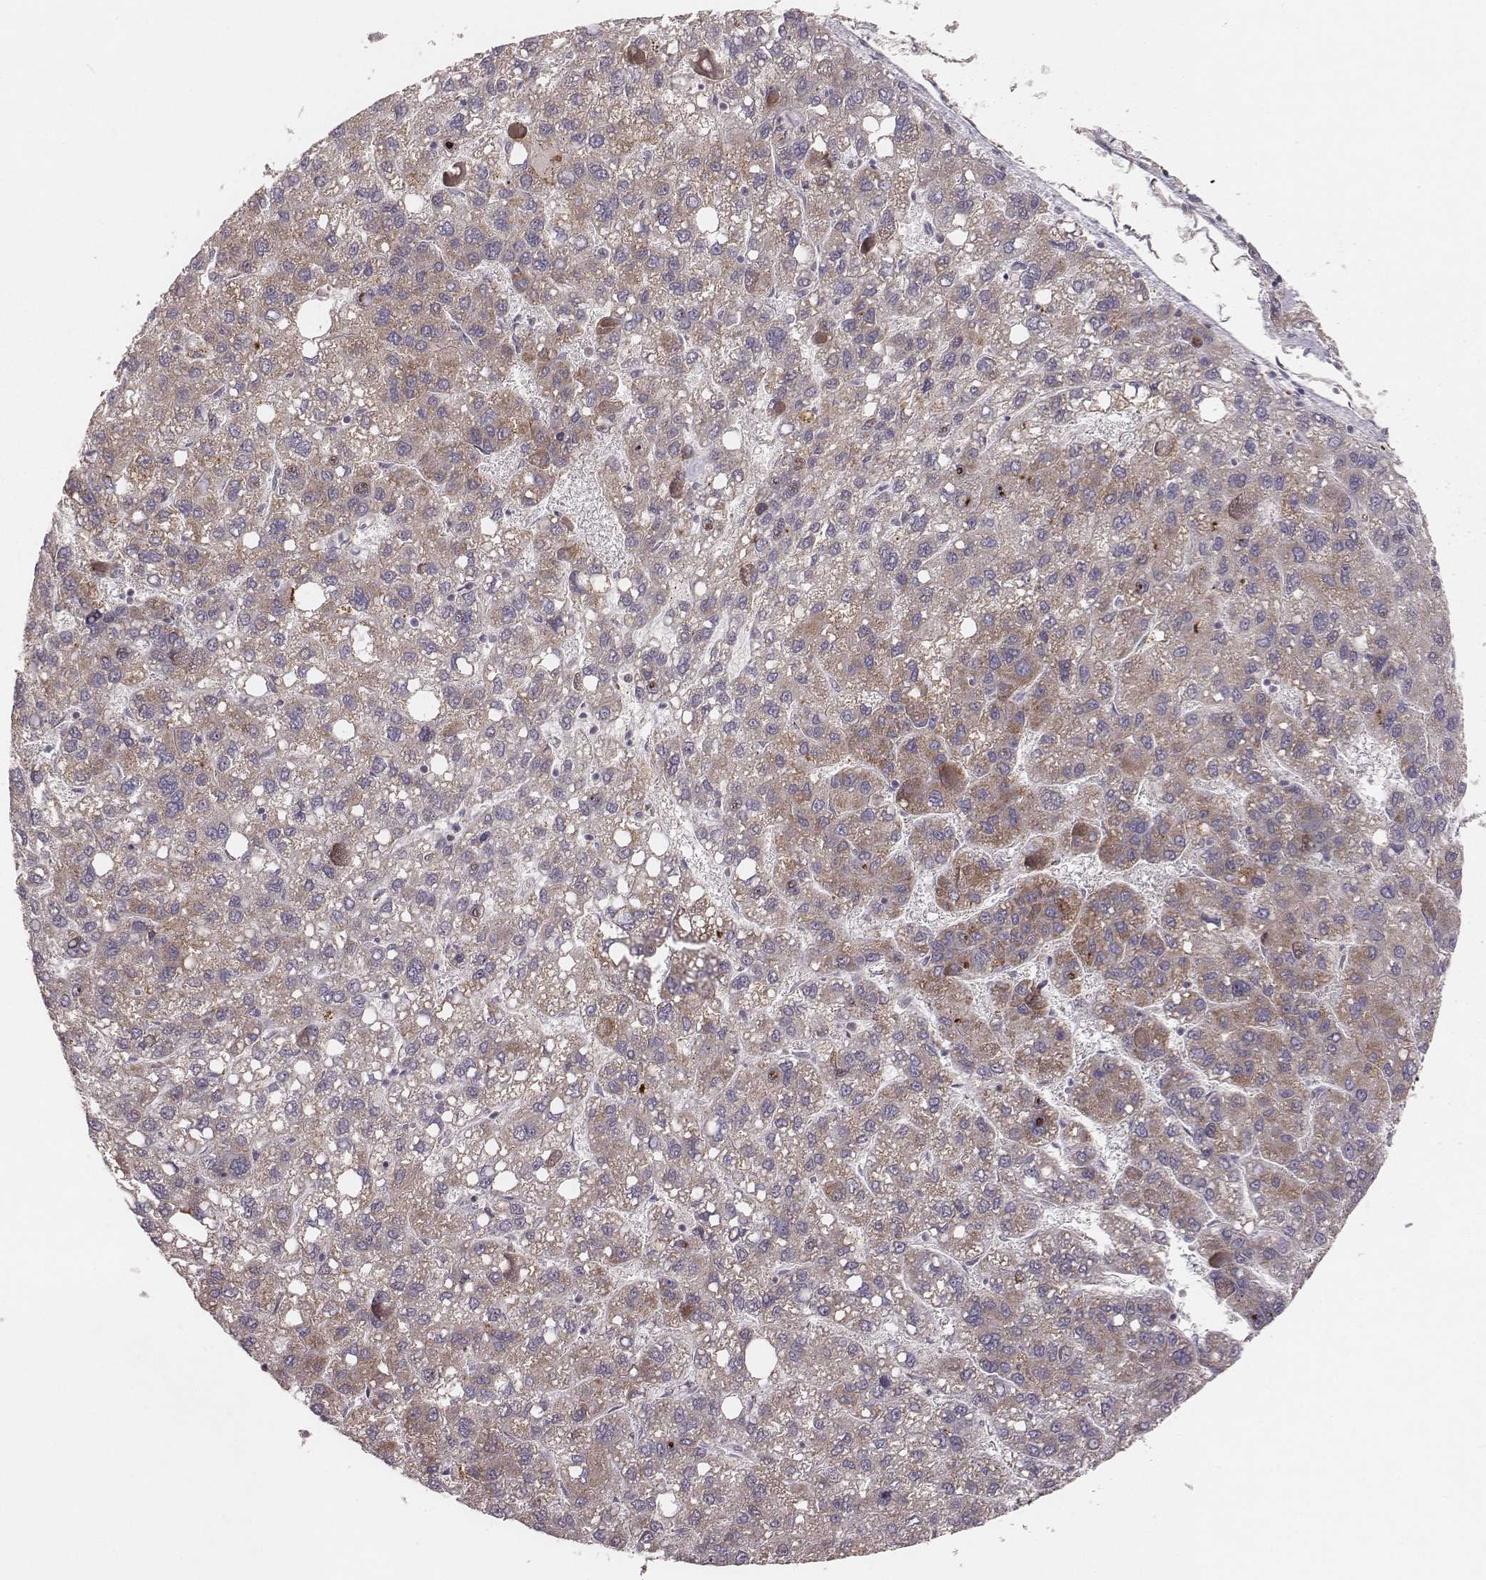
{"staining": {"intensity": "weak", "quantity": "25%-75%", "location": "cytoplasmic/membranous"}, "tissue": "liver cancer", "cell_type": "Tumor cells", "image_type": "cancer", "snomed": [{"axis": "morphology", "description": "Carcinoma, Hepatocellular, NOS"}, {"axis": "topography", "description": "Liver"}], "caption": "Hepatocellular carcinoma (liver) stained for a protein demonstrates weak cytoplasmic/membranous positivity in tumor cells.", "gene": "TUFM", "patient": {"sex": "female", "age": 82}}